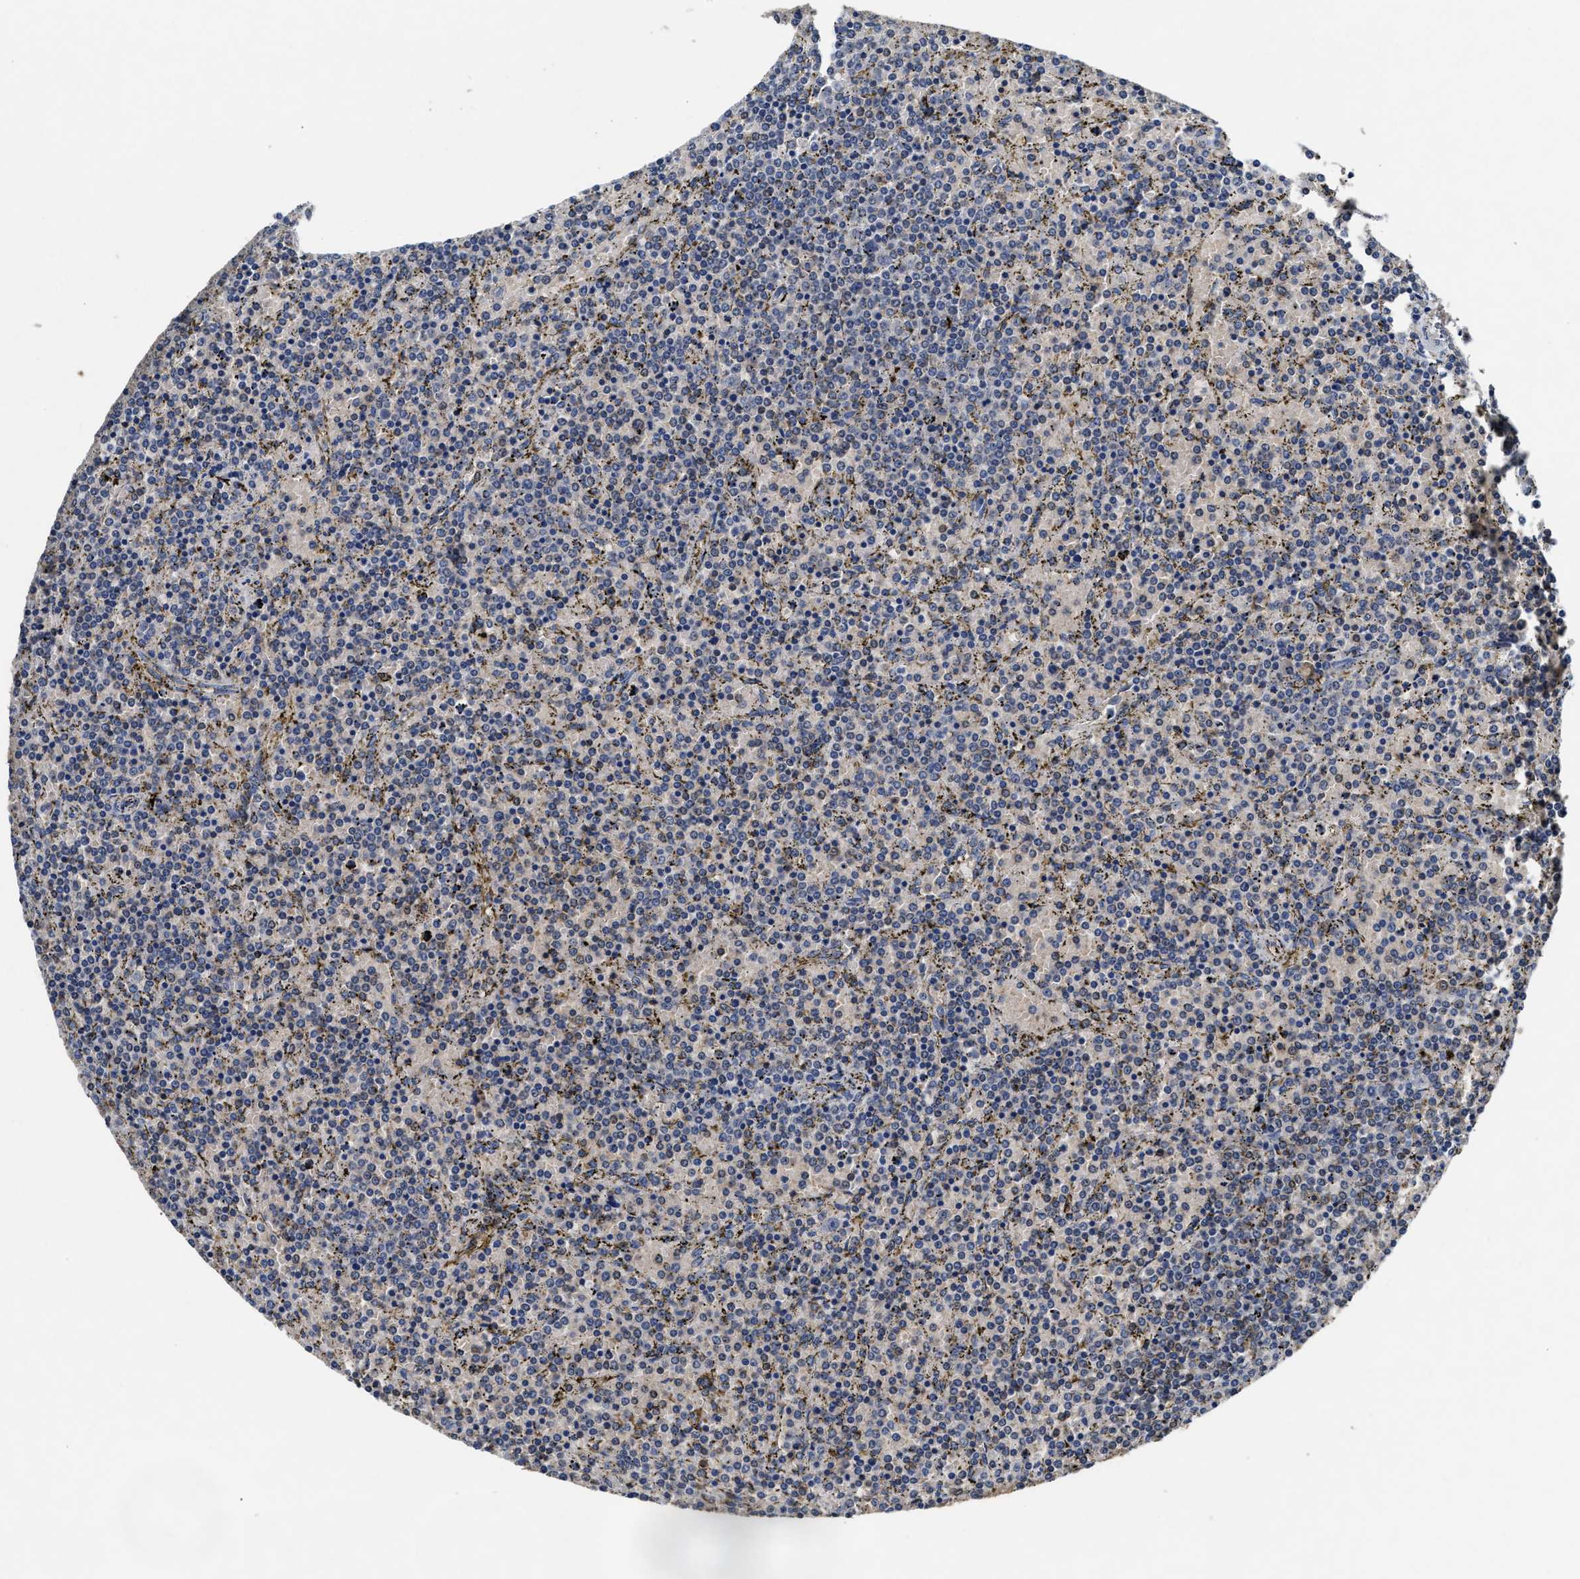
{"staining": {"intensity": "negative", "quantity": "none", "location": "none"}, "tissue": "lymphoma", "cell_type": "Tumor cells", "image_type": "cancer", "snomed": [{"axis": "morphology", "description": "Malignant lymphoma, non-Hodgkin's type, Low grade"}, {"axis": "topography", "description": "Spleen"}], "caption": "Tumor cells are negative for brown protein staining in malignant lymphoma, non-Hodgkin's type (low-grade). Nuclei are stained in blue.", "gene": "ACAT2", "patient": {"sex": "female", "age": 77}}